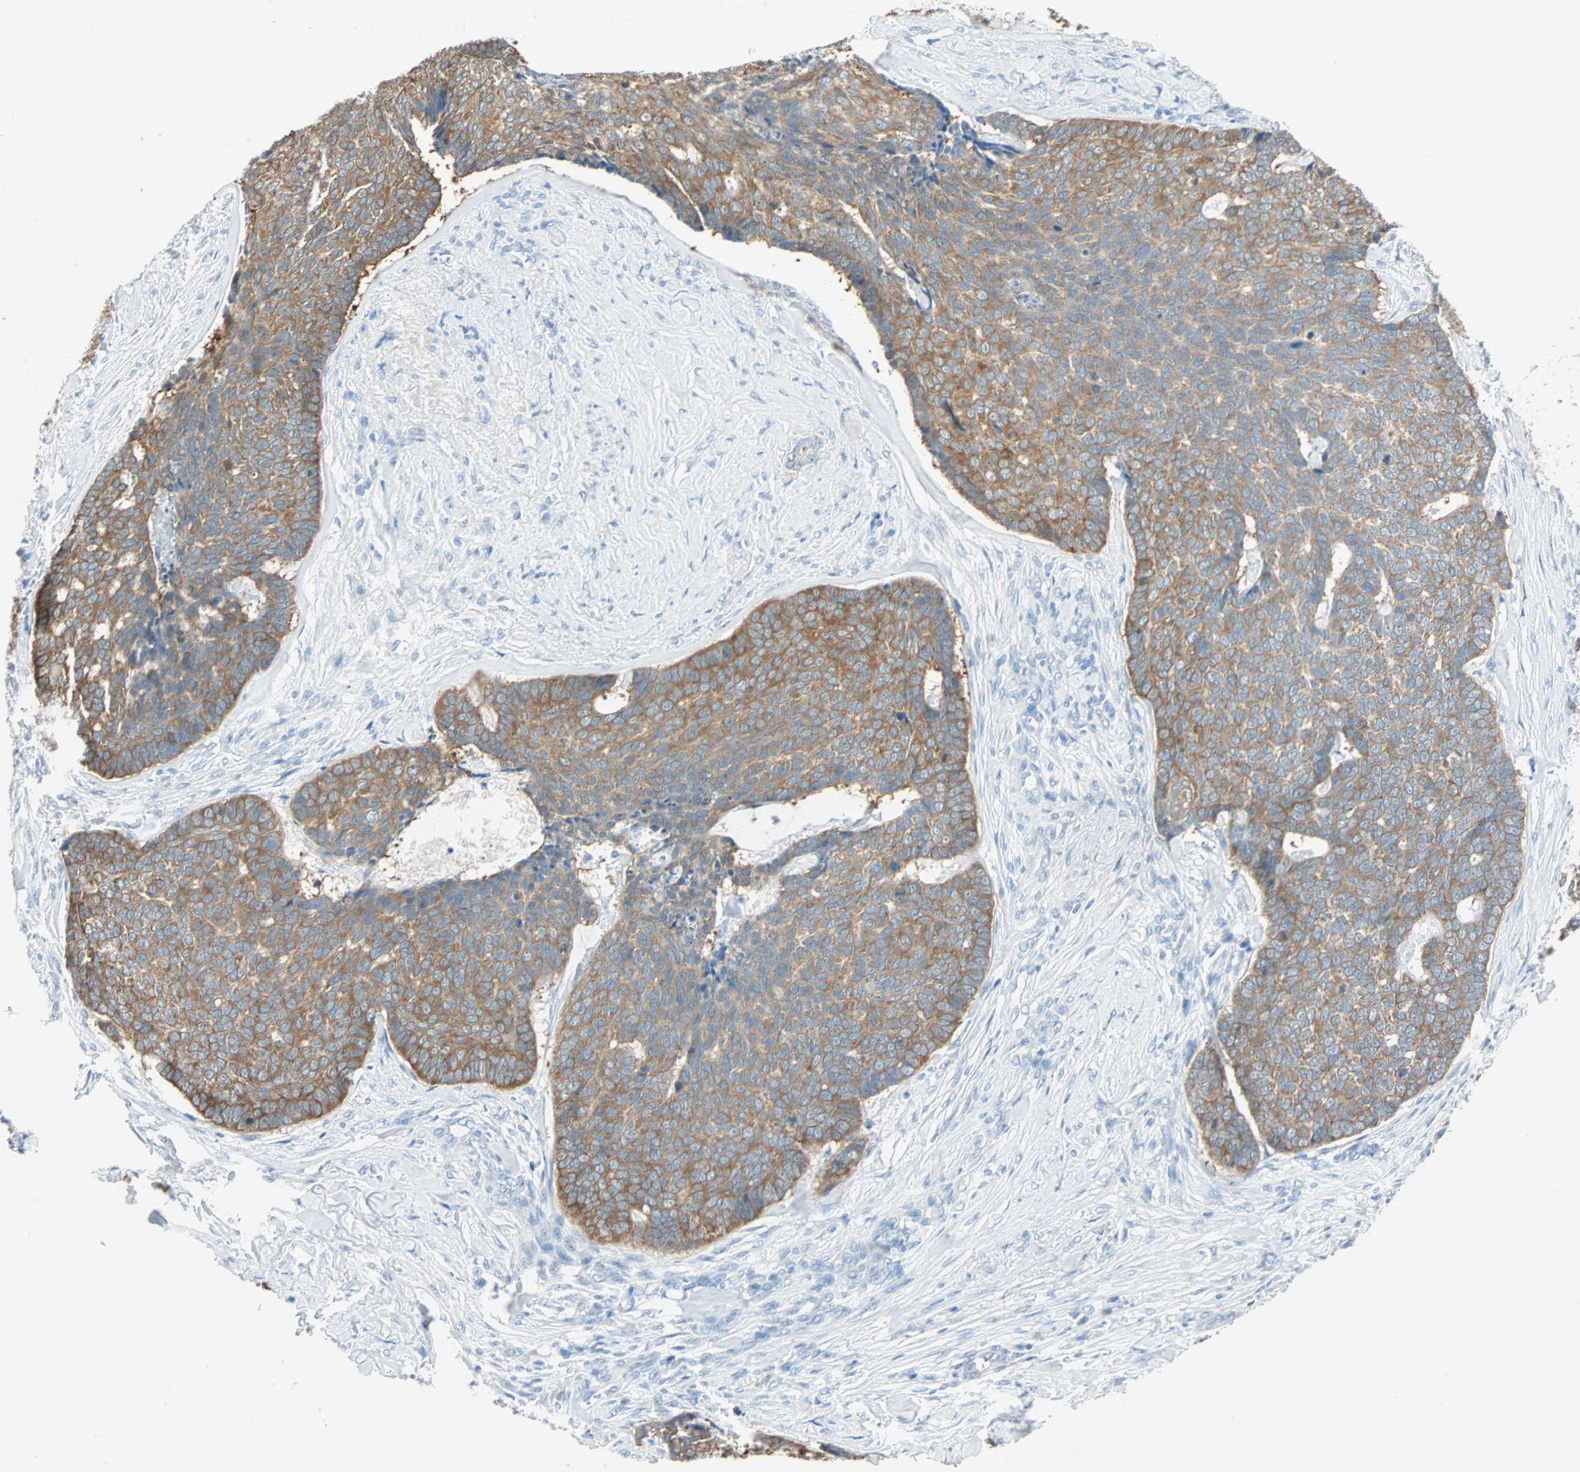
{"staining": {"intensity": "strong", "quantity": ">75%", "location": "cytoplasmic/membranous"}, "tissue": "skin cancer", "cell_type": "Tumor cells", "image_type": "cancer", "snomed": [{"axis": "morphology", "description": "Basal cell carcinoma"}, {"axis": "topography", "description": "Skin"}], "caption": "Immunohistochemical staining of human skin cancer (basal cell carcinoma) reveals strong cytoplasmic/membranous protein staining in about >75% of tumor cells. (Brightfield microscopy of DAB IHC at high magnification).", "gene": "ATF6", "patient": {"sex": "male", "age": 84}}